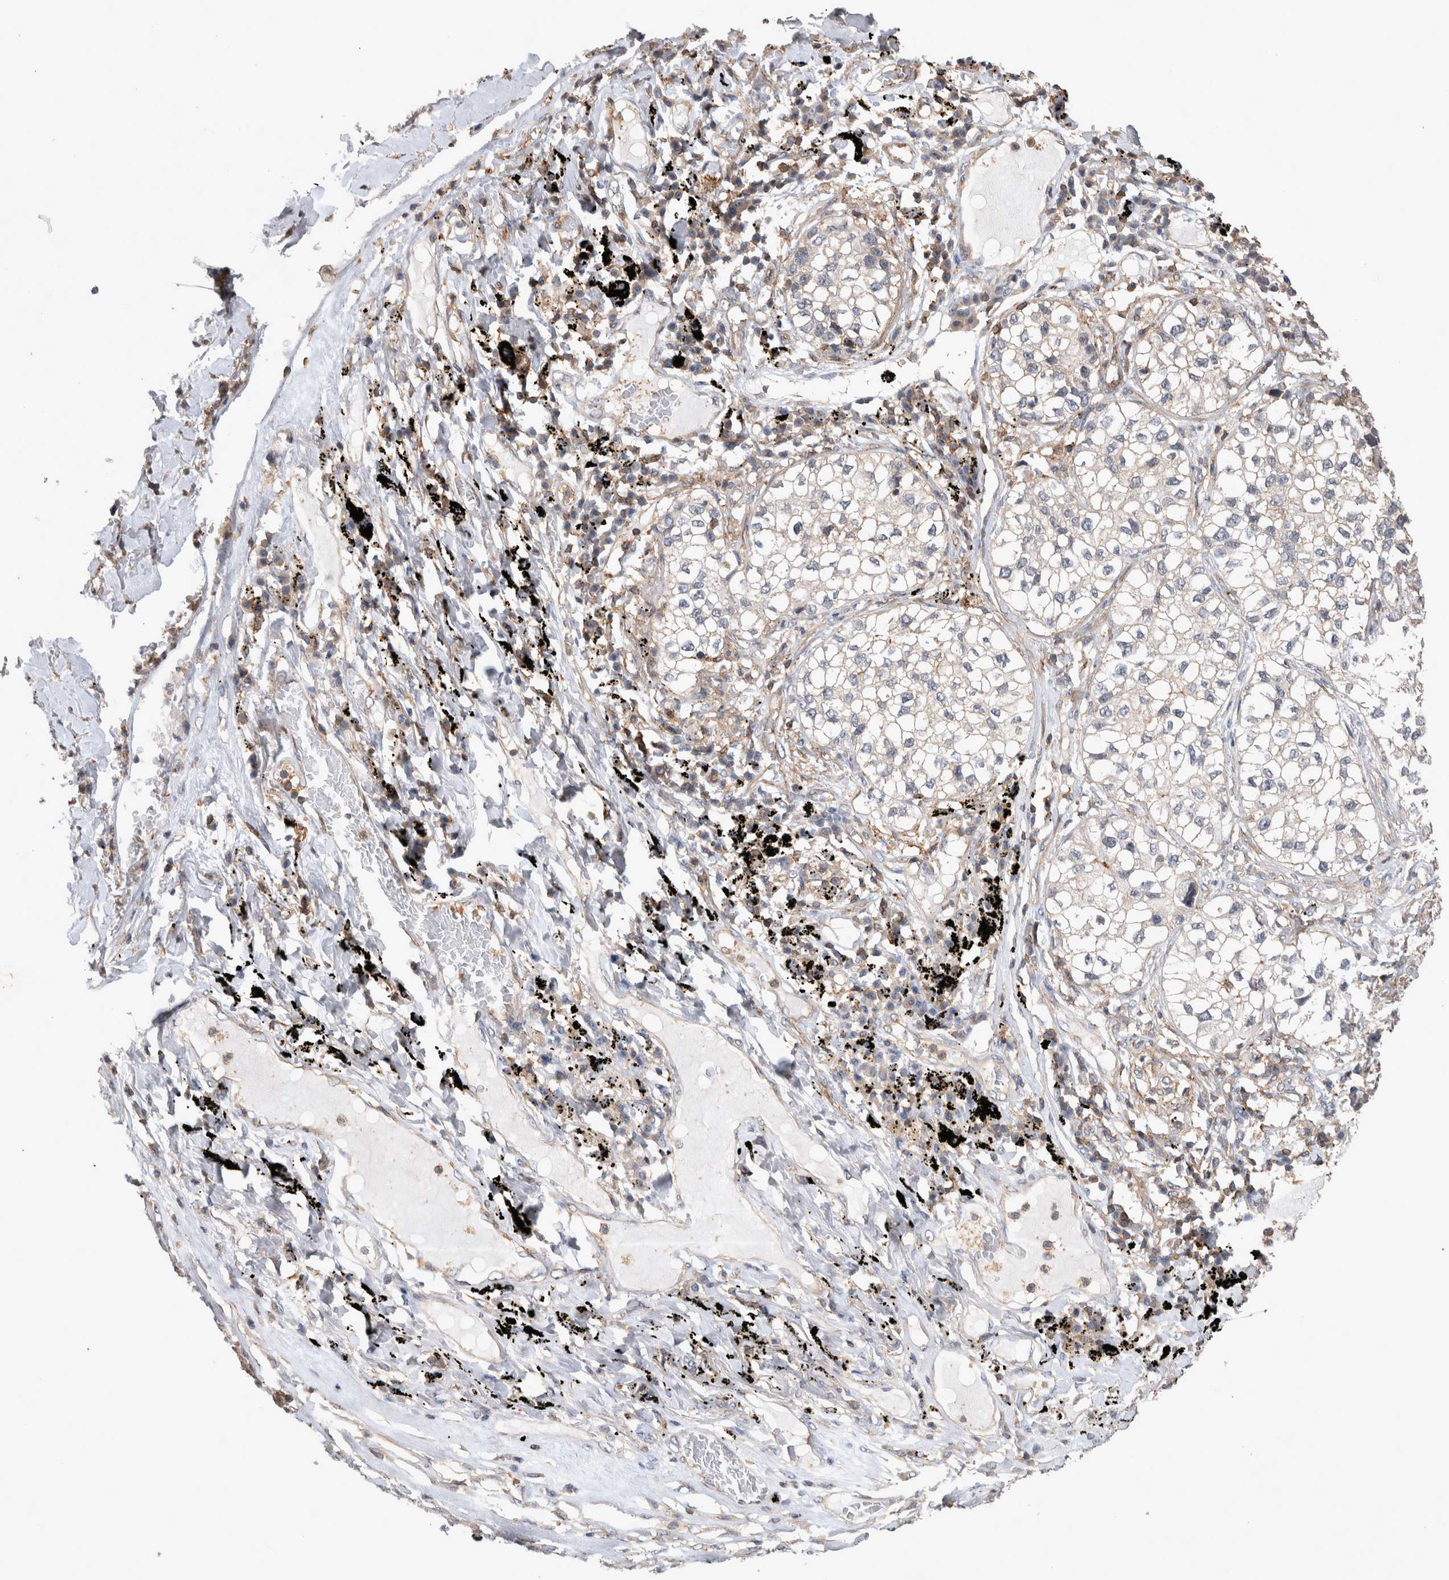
{"staining": {"intensity": "negative", "quantity": "none", "location": "none"}, "tissue": "lung cancer", "cell_type": "Tumor cells", "image_type": "cancer", "snomed": [{"axis": "morphology", "description": "Adenocarcinoma, NOS"}, {"axis": "topography", "description": "Lung"}], "caption": "Tumor cells show no significant expression in lung adenocarcinoma.", "gene": "SPATA48", "patient": {"sex": "male", "age": 63}}